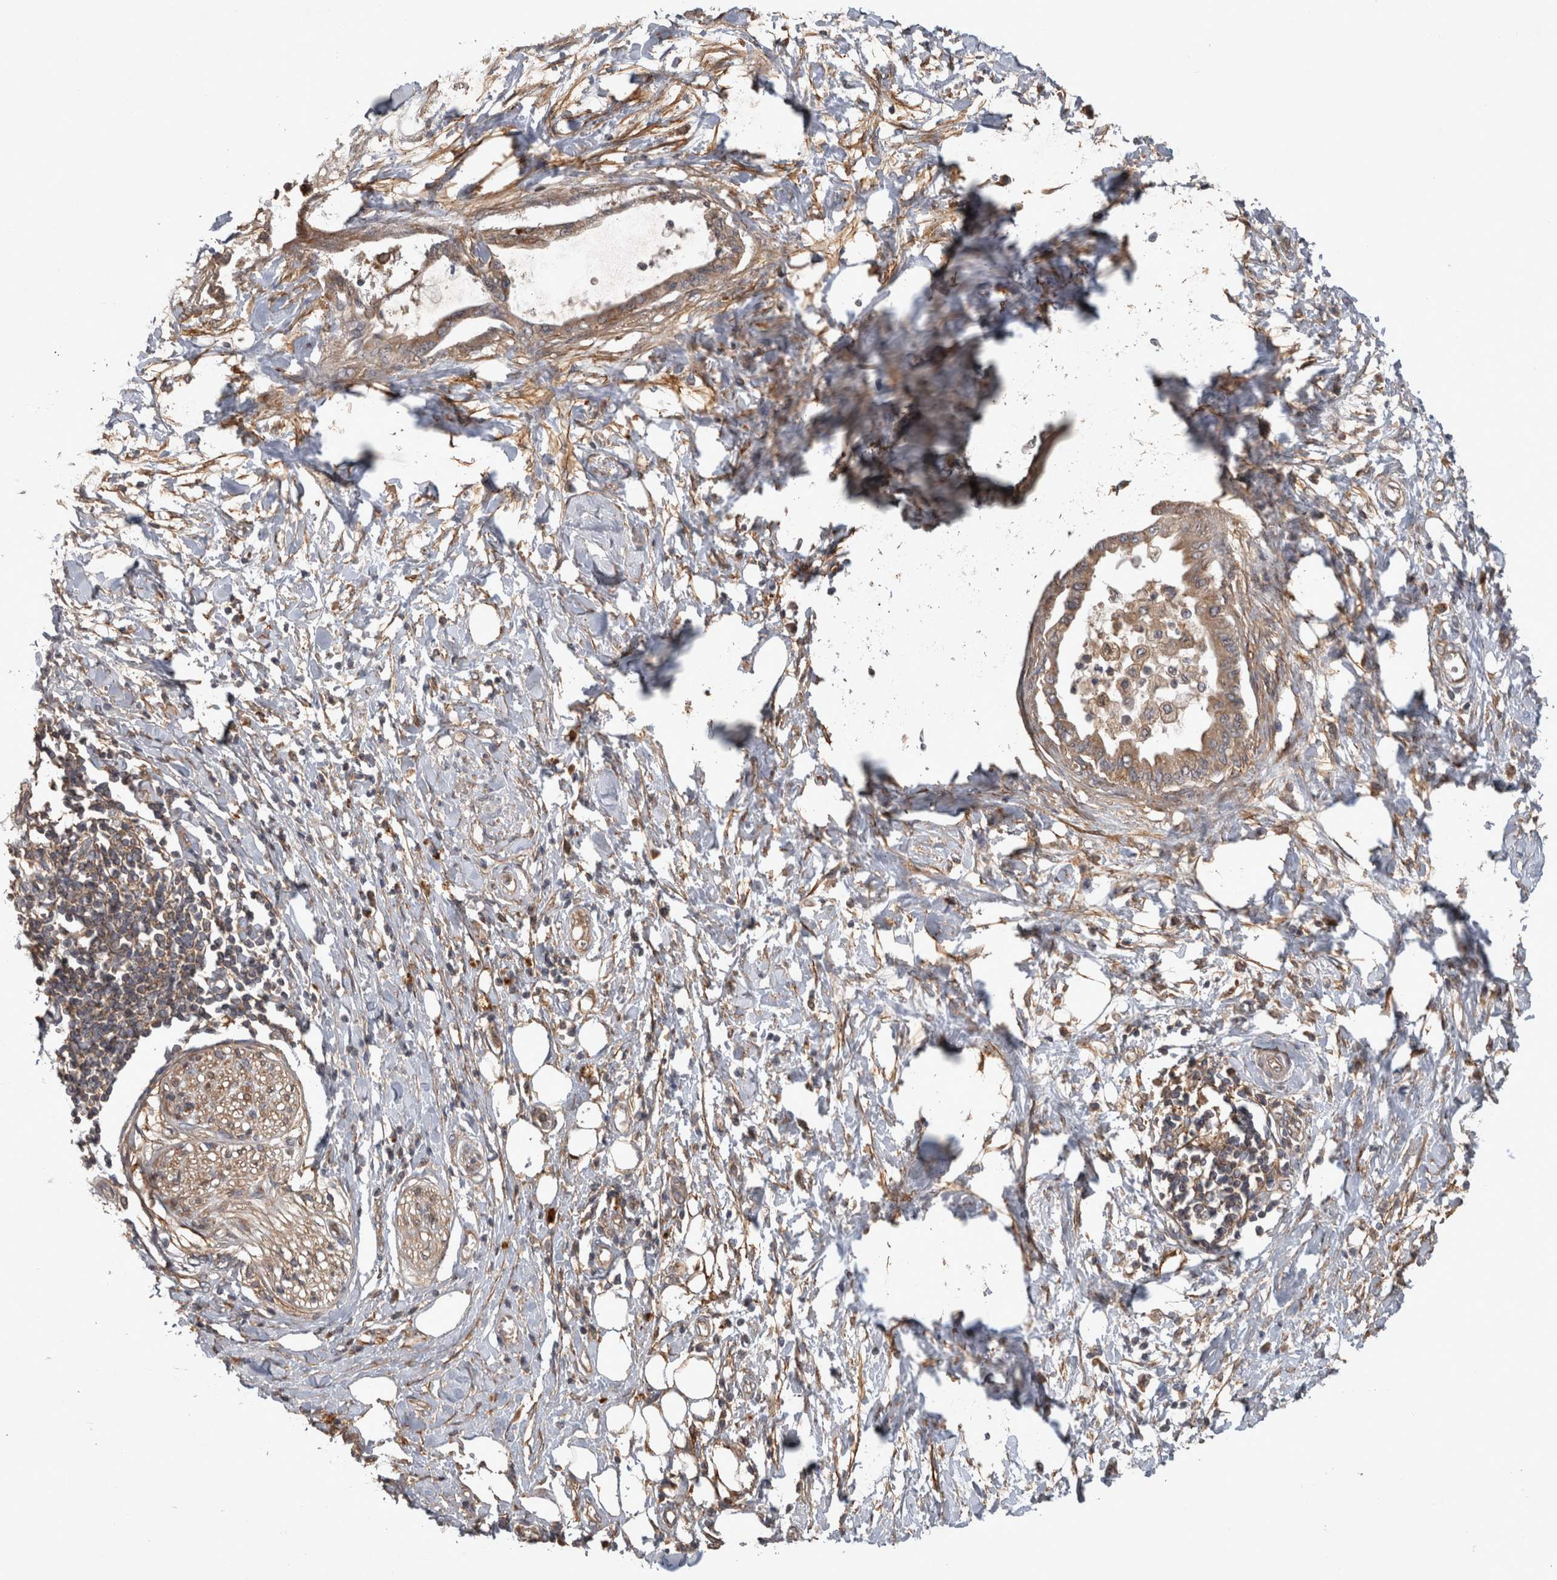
{"staining": {"intensity": "moderate", "quantity": ">75%", "location": "cytoplasmic/membranous"}, "tissue": "pancreatic cancer", "cell_type": "Tumor cells", "image_type": "cancer", "snomed": [{"axis": "morphology", "description": "Normal tissue, NOS"}, {"axis": "morphology", "description": "Adenocarcinoma, NOS"}, {"axis": "topography", "description": "Pancreas"}, {"axis": "topography", "description": "Duodenum"}], "caption": "Moderate cytoplasmic/membranous staining is identified in about >75% of tumor cells in pancreatic cancer.", "gene": "TRMT61B", "patient": {"sex": "female", "age": 60}}